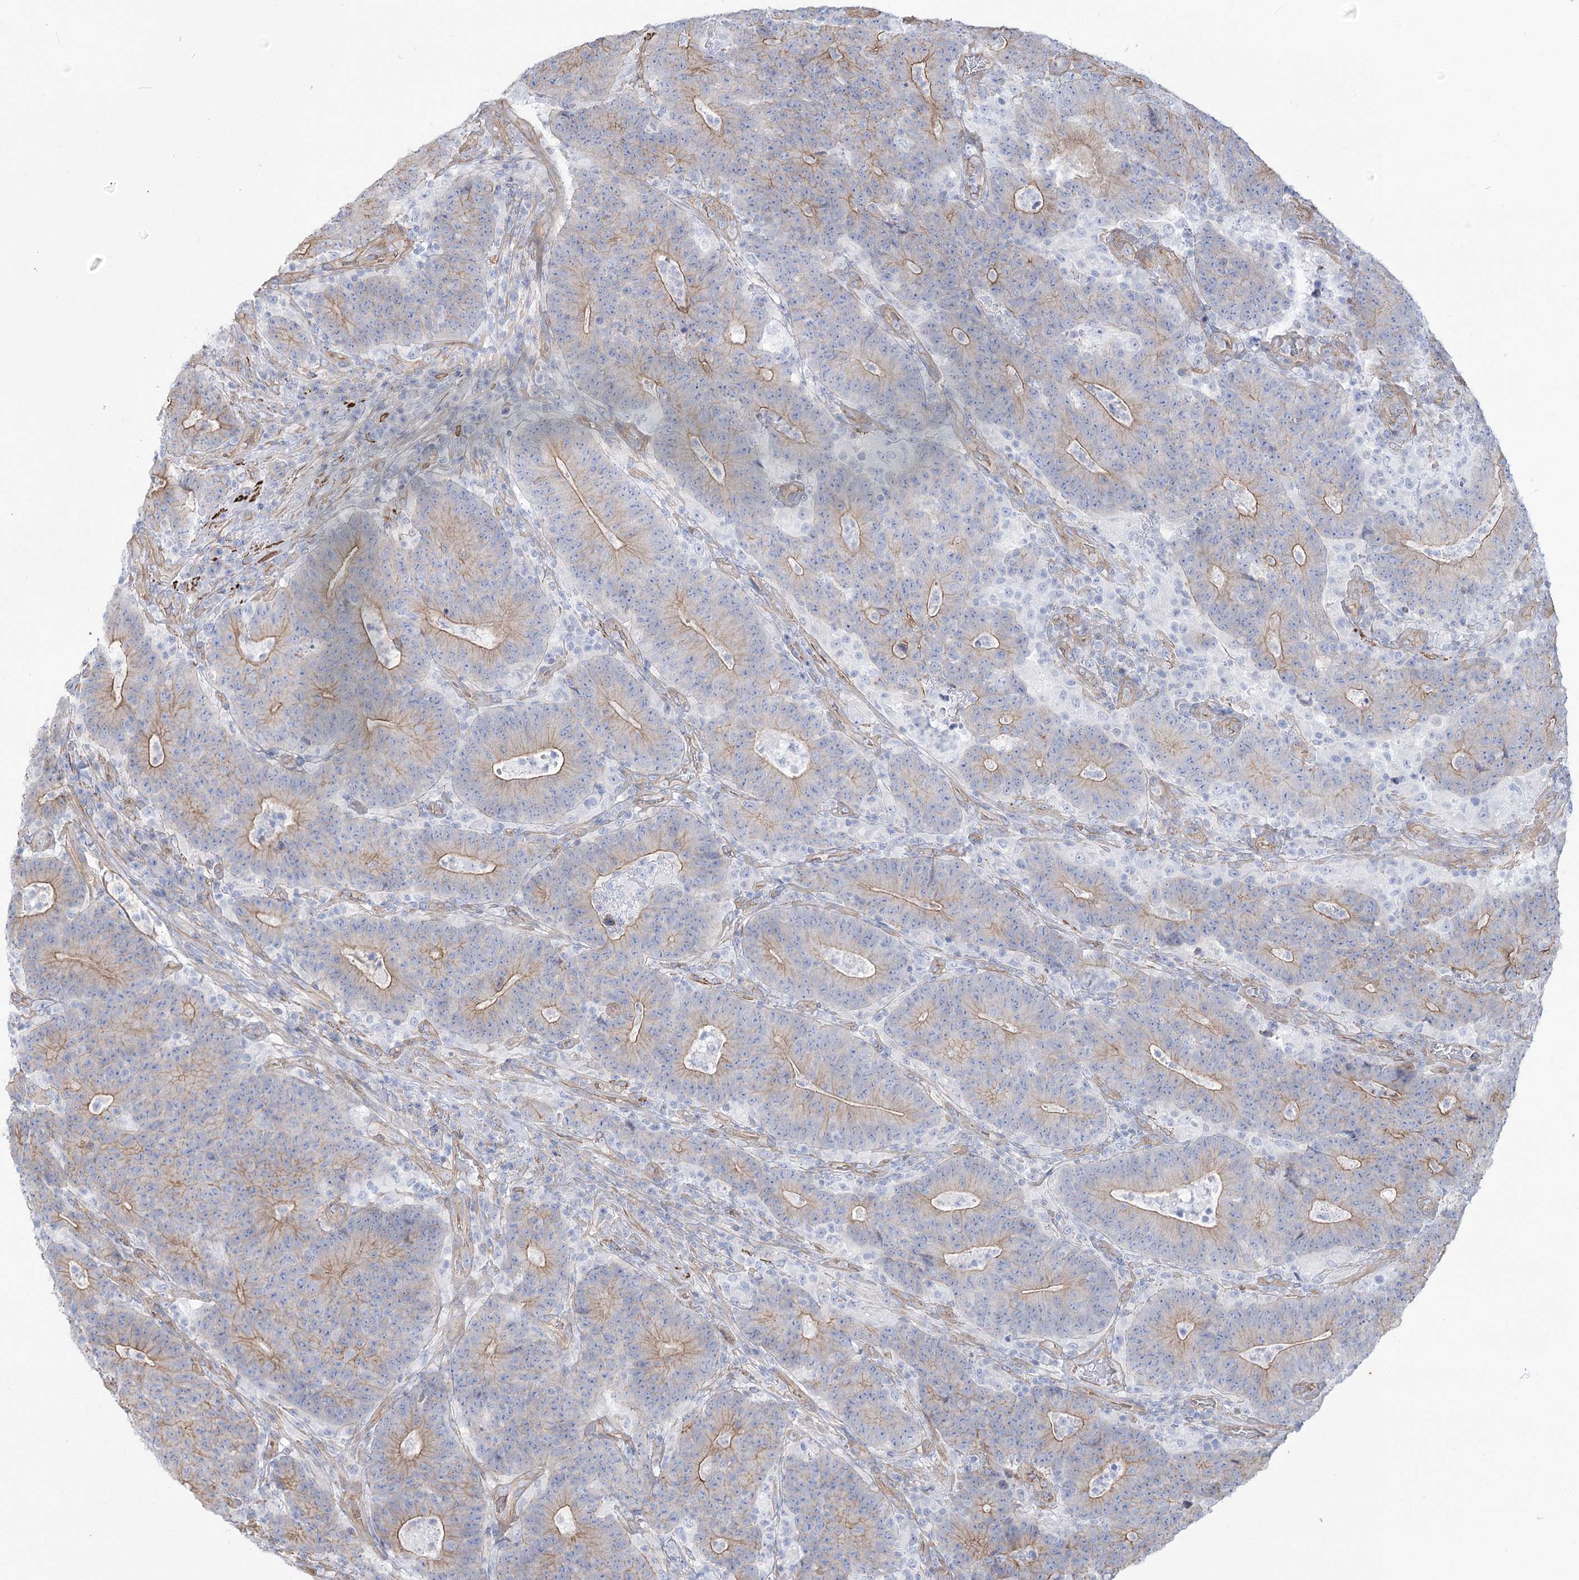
{"staining": {"intensity": "weak", "quantity": "25%-75%", "location": "cytoplasmic/membranous"}, "tissue": "colorectal cancer", "cell_type": "Tumor cells", "image_type": "cancer", "snomed": [{"axis": "morphology", "description": "Normal tissue, NOS"}, {"axis": "morphology", "description": "Adenocarcinoma, NOS"}, {"axis": "topography", "description": "Colon"}], "caption": "The histopathology image reveals a brown stain indicating the presence of a protein in the cytoplasmic/membranous of tumor cells in colorectal cancer.", "gene": "PLEKHA5", "patient": {"sex": "female", "age": 75}}